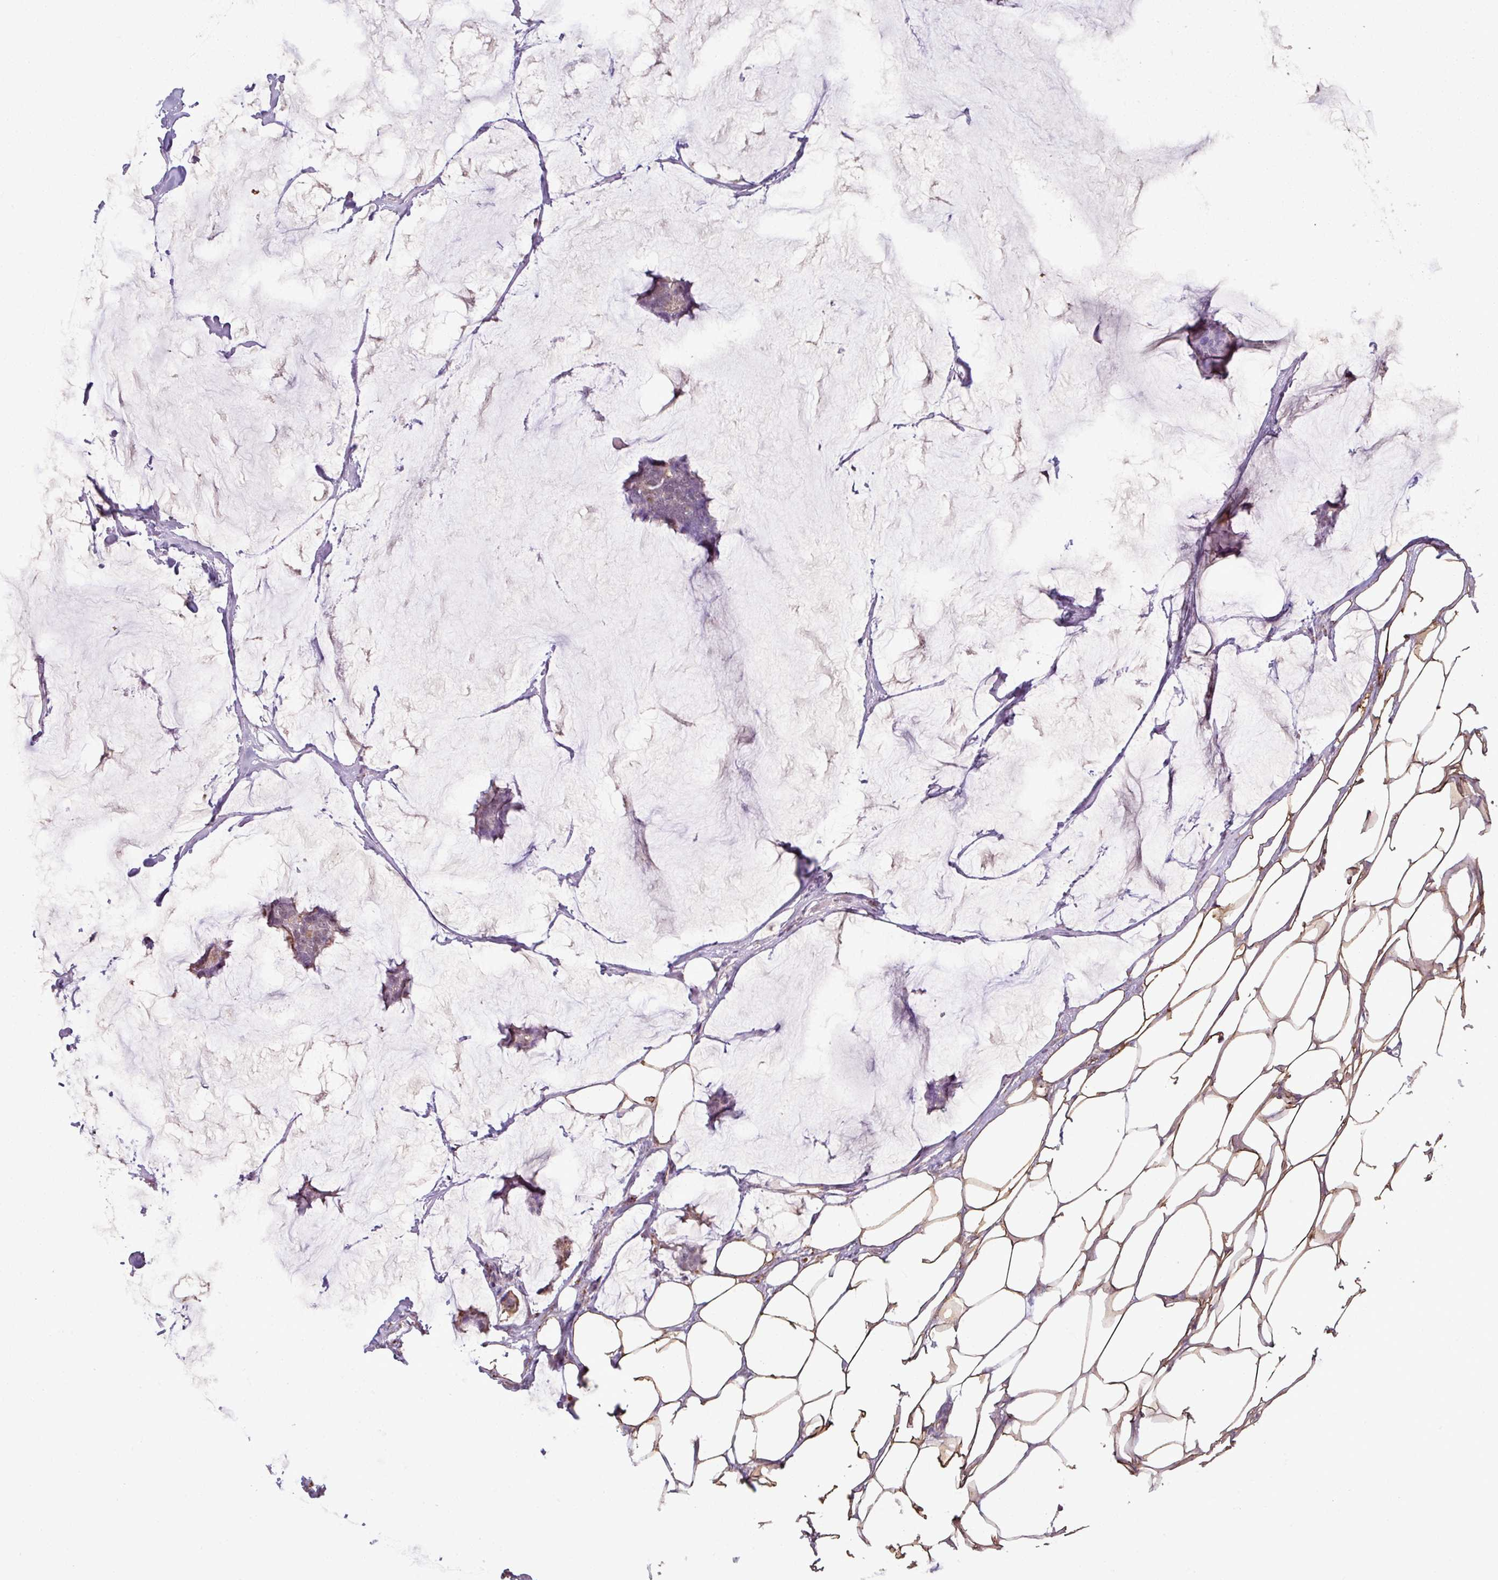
{"staining": {"intensity": "weak", "quantity": "<25%", "location": "cytoplasmic/membranous,nuclear"}, "tissue": "breast cancer", "cell_type": "Tumor cells", "image_type": "cancer", "snomed": [{"axis": "morphology", "description": "Duct carcinoma"}, {"axis": "topography", "description": "Breast"}], "caption": "Tumor cells show no significant positivity in intraductal carcinoma (breast).", "gene": "CCDC144A", "patient": {"sex": "female", "age": 93}}